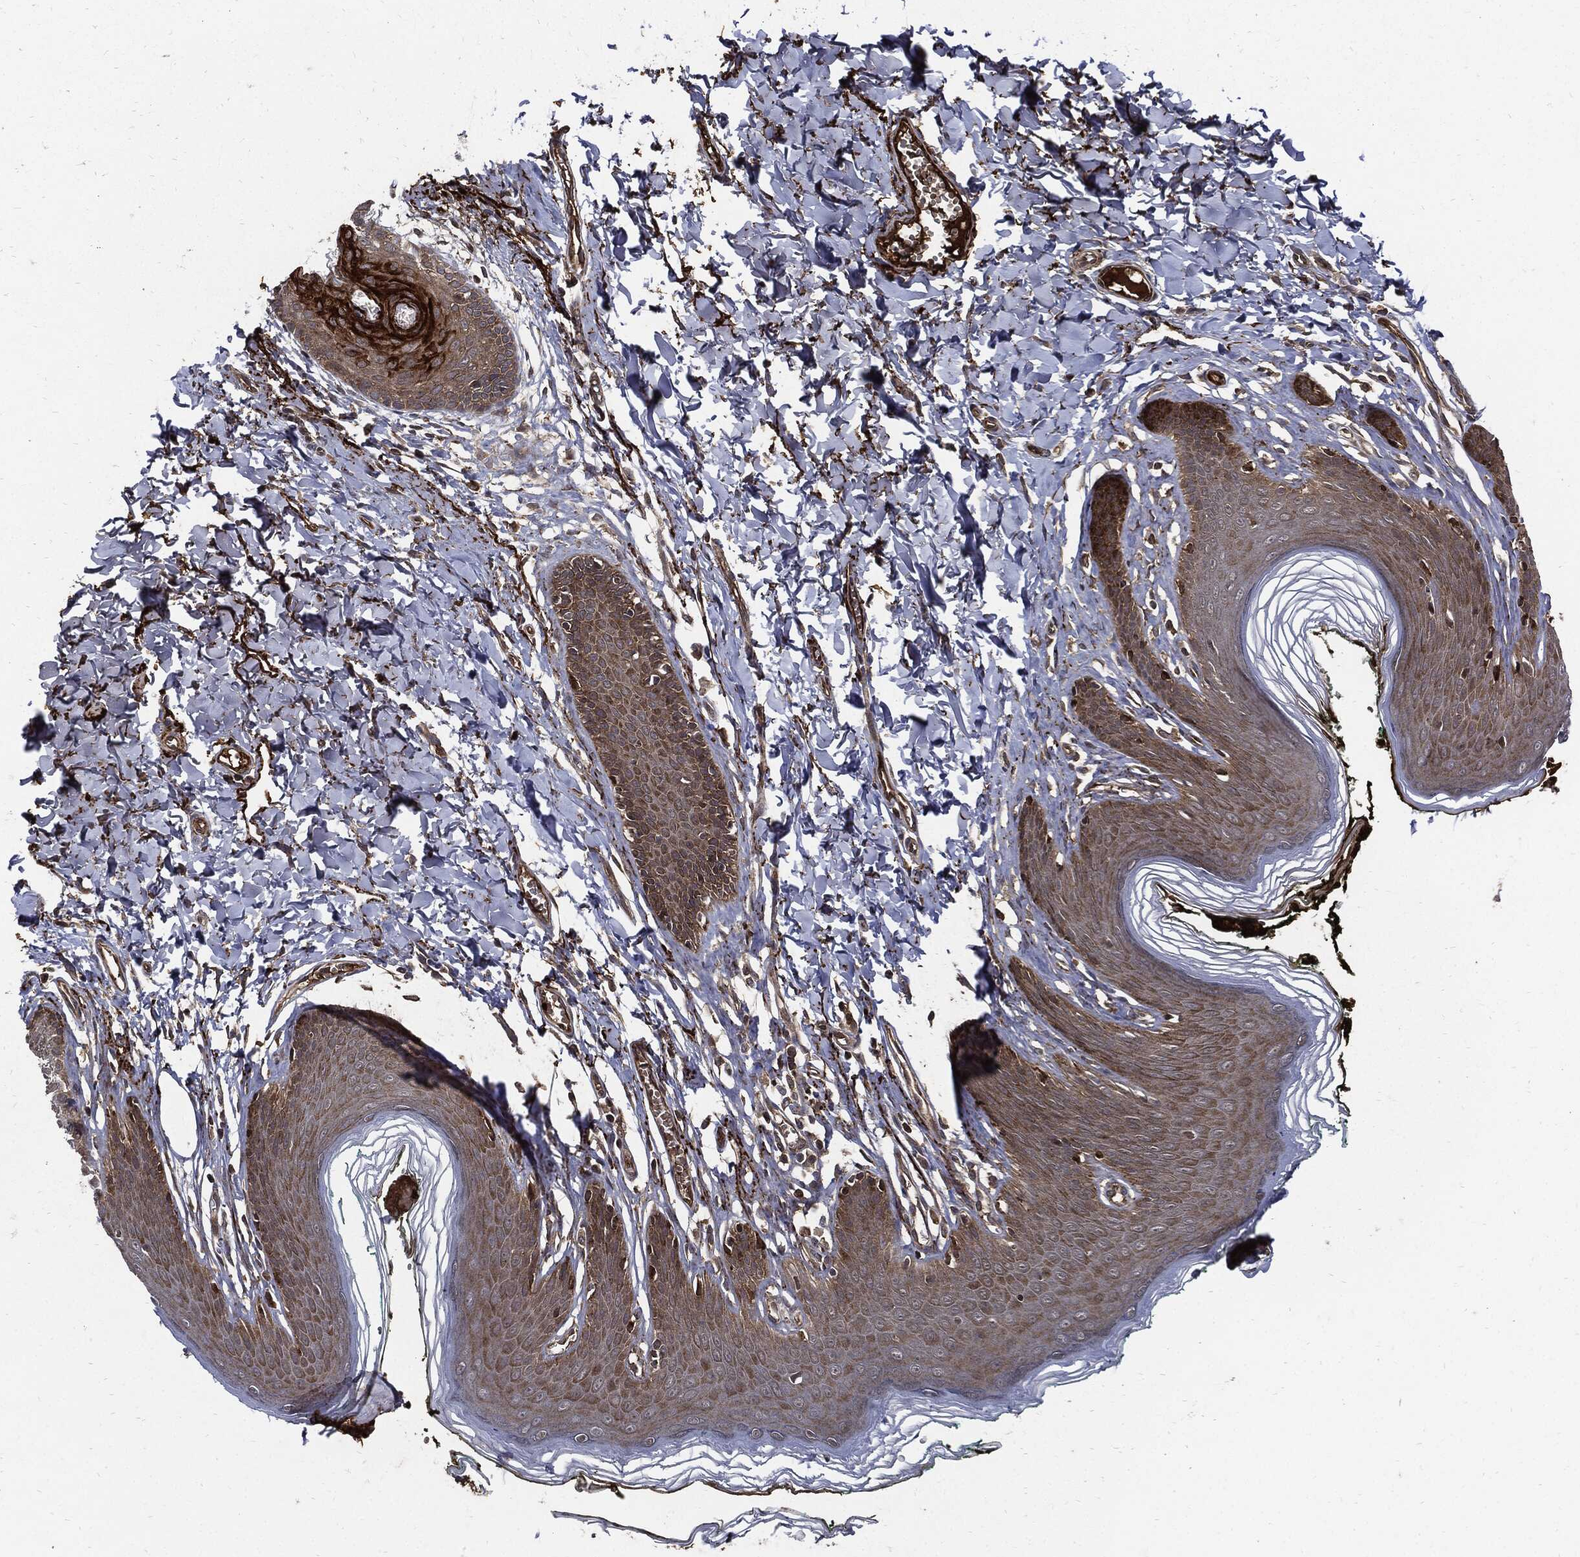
{"staining": {"intensity": "strong", "quantity": "<25%", "location": "cytoplasmic/membranous"}, "tissue": "skin", "cell_type": "Epidermal cells", "image_type": "normal", "snomed": [{"axis": "morphology", "description": "Normal tissue, NOS"}, {"axis": "topography", "description": "Vulva"}], "caption": "This image demonstrates immunohistochemistry (IHC) staining of unremarkable human skin, with medium strong cytoplasmic/membranous positivity in about <25% of epidermal cells.", "gene": "CLU", "patient": {"sex": "female", "age": 66}}